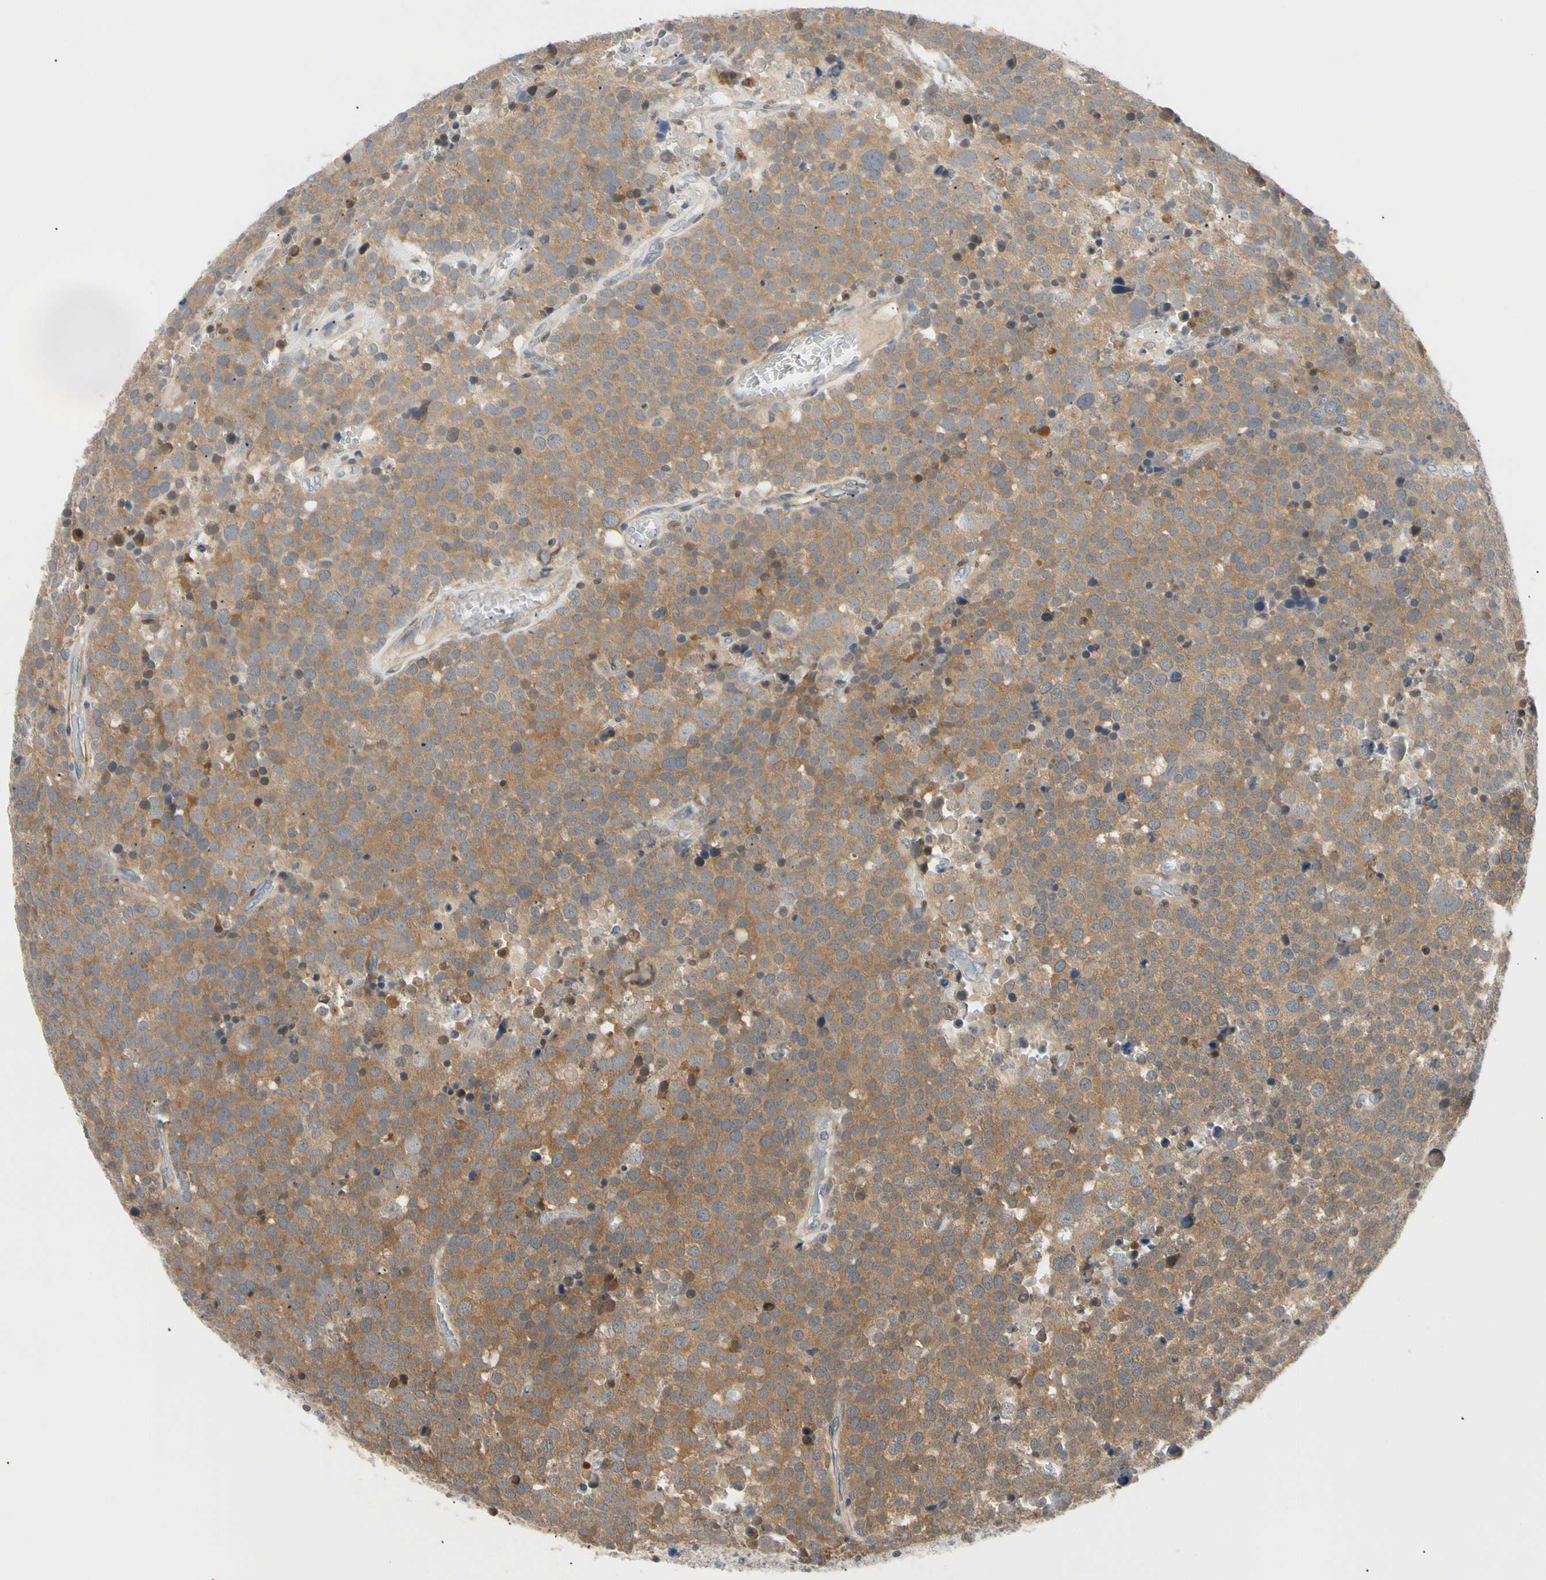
{"staining": {"intensity": "moderate", "quantity": ">75%", "location": "cytoplasmic/membranous"}, "tissue": "testis cancer", "cell_type": "Tumor cells", "image_type": "cancer", "snomed": [{"axis": "morphology", "description": "Seminoma, NOS"}, {"axis": "topography", "description": "Testis"}], "caption": "Testis seminoma stained with DAB immunohistochemistry exhibits medium levels of moderate cytoplasmic/membranous positivity in approximately >75% of tumor cells. (IHC, brightfield microscopy, high magnification).", "gene": "SEC23B", "patient": {"sex": "male", "age": 71}}